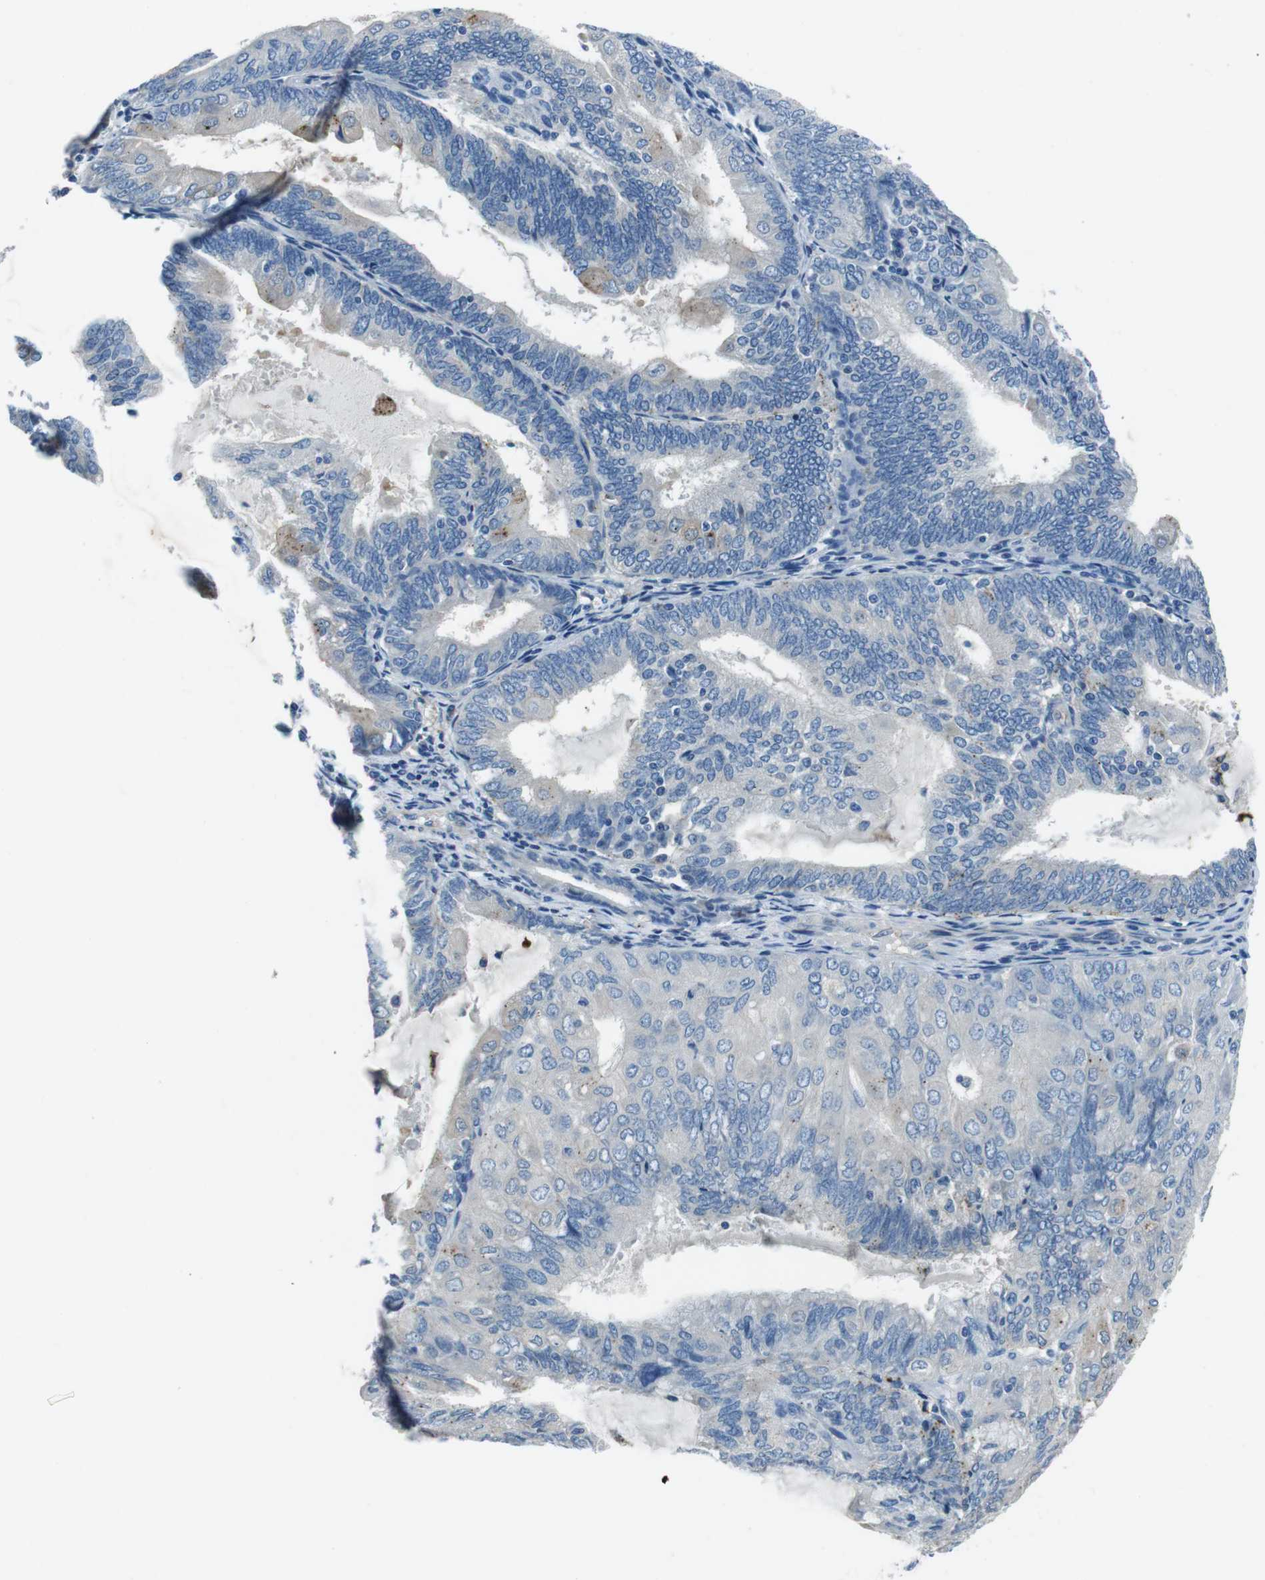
{"staining": {"intensity": "negative", "quantity": "none", "location": "none"}, "tissue": "endometrial cancer", "cell_type": "Tumor cells", "image_type": "cancer", "snomed": [{"axis": "morphology", "description": "Adenocarcinoma, NOS"}, {"axis": "topography", "description": "Endometrium"}], "caption": "Immunohistochemistry histopathology image of adenocarcinoma (endometrial) stained for a protein (brown), which reveals no staining in tumor cells.", "gene": "TULP3", "patient": {"sex": "female", "age": 81}}